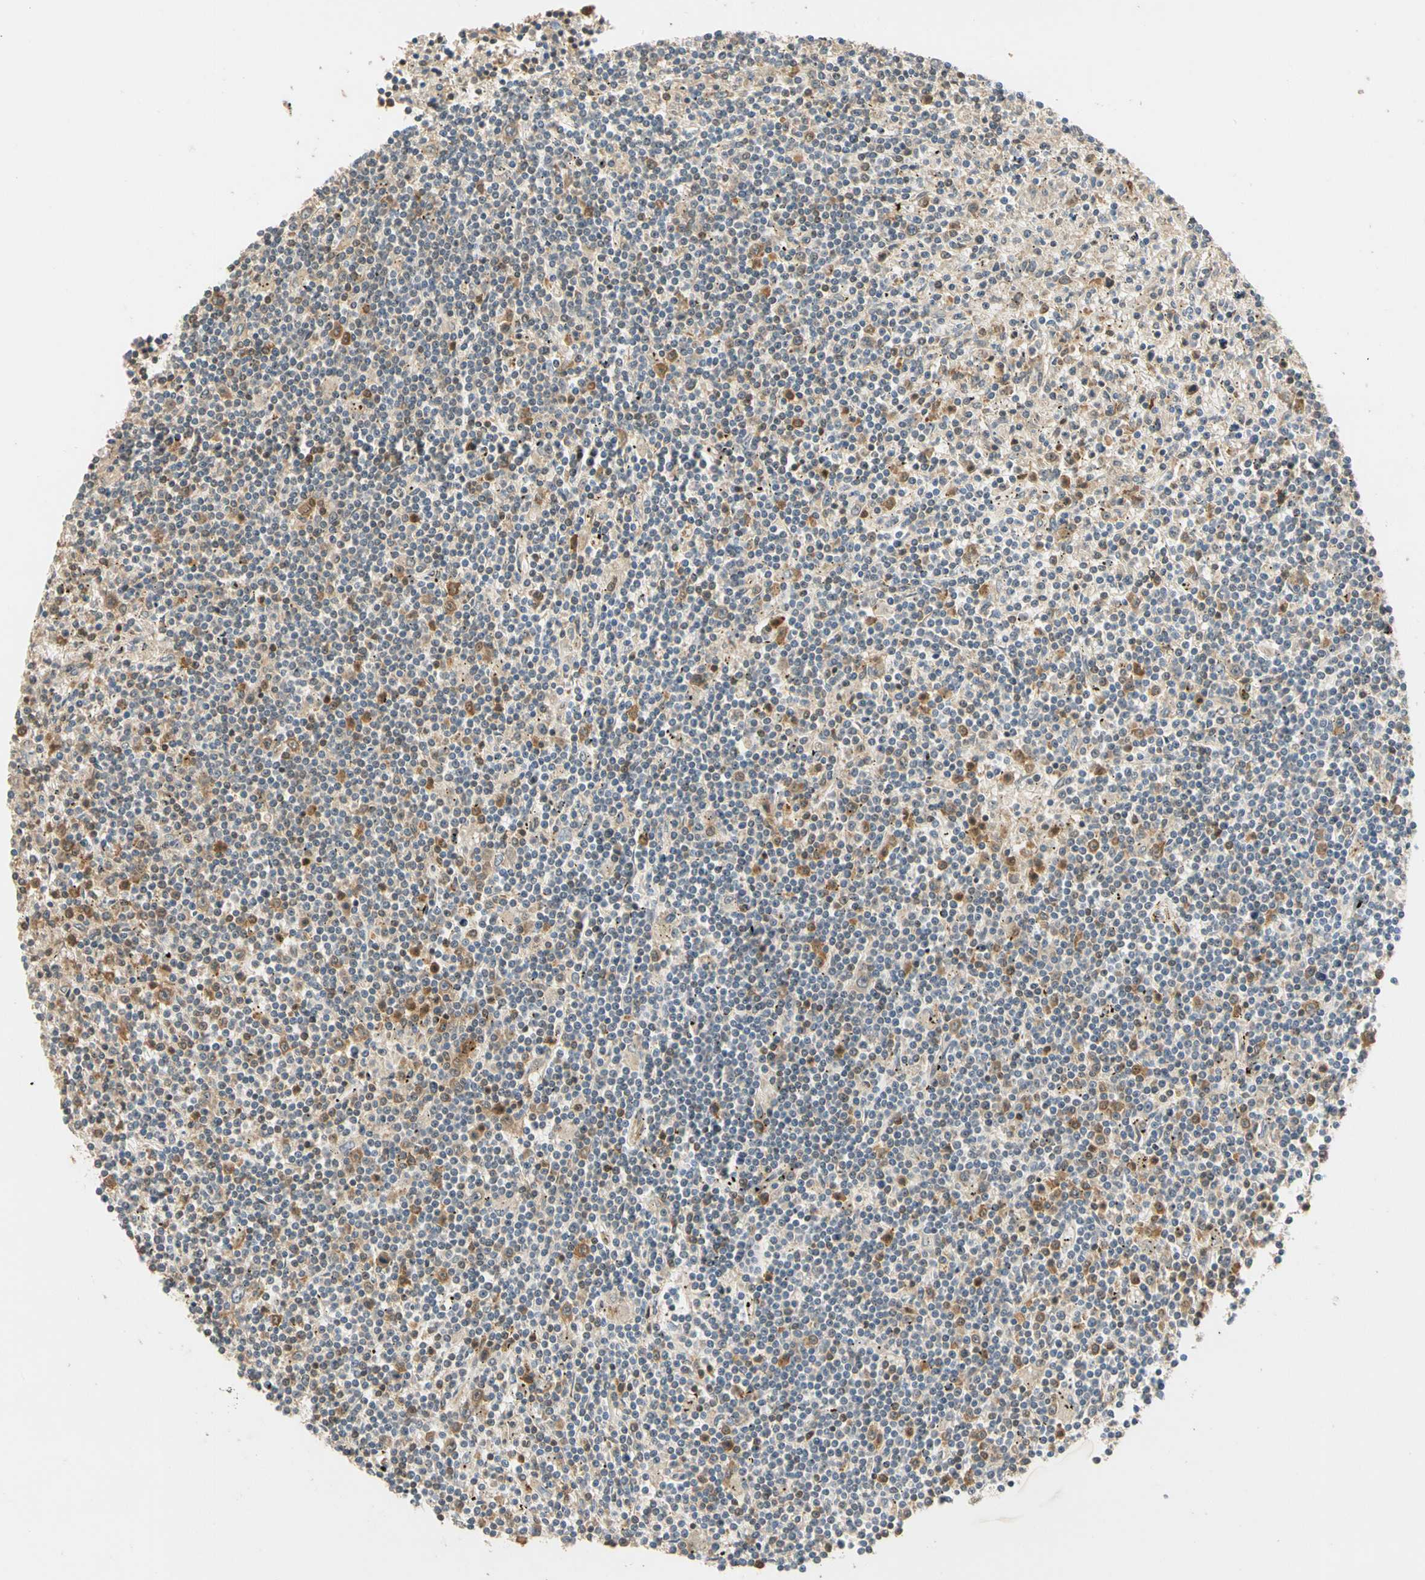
{"staining": {"intensity": "moderate", "quantity": "<25%", "location": "cytoplasmic/membranous,nuclear"}, "tissue": "lymphoma", "cell_type": "Tumor cells", "image_type": "cancer", "snomed": [{"axis": "morphology", "description": "Malignant lymphoma, non-Hodgkin's type, Low grade"}, {"axis": "topography", "description": "Spleen"}], "caption": "Protein analysis of lymphoma tissue displays moderate cytoplasmic/membranous and nuclear expression in about <25% of tumor cells. Nuclei are stained in blue.", "gene": "QSER1", "patient": {"sex": "male", "age": 76}}